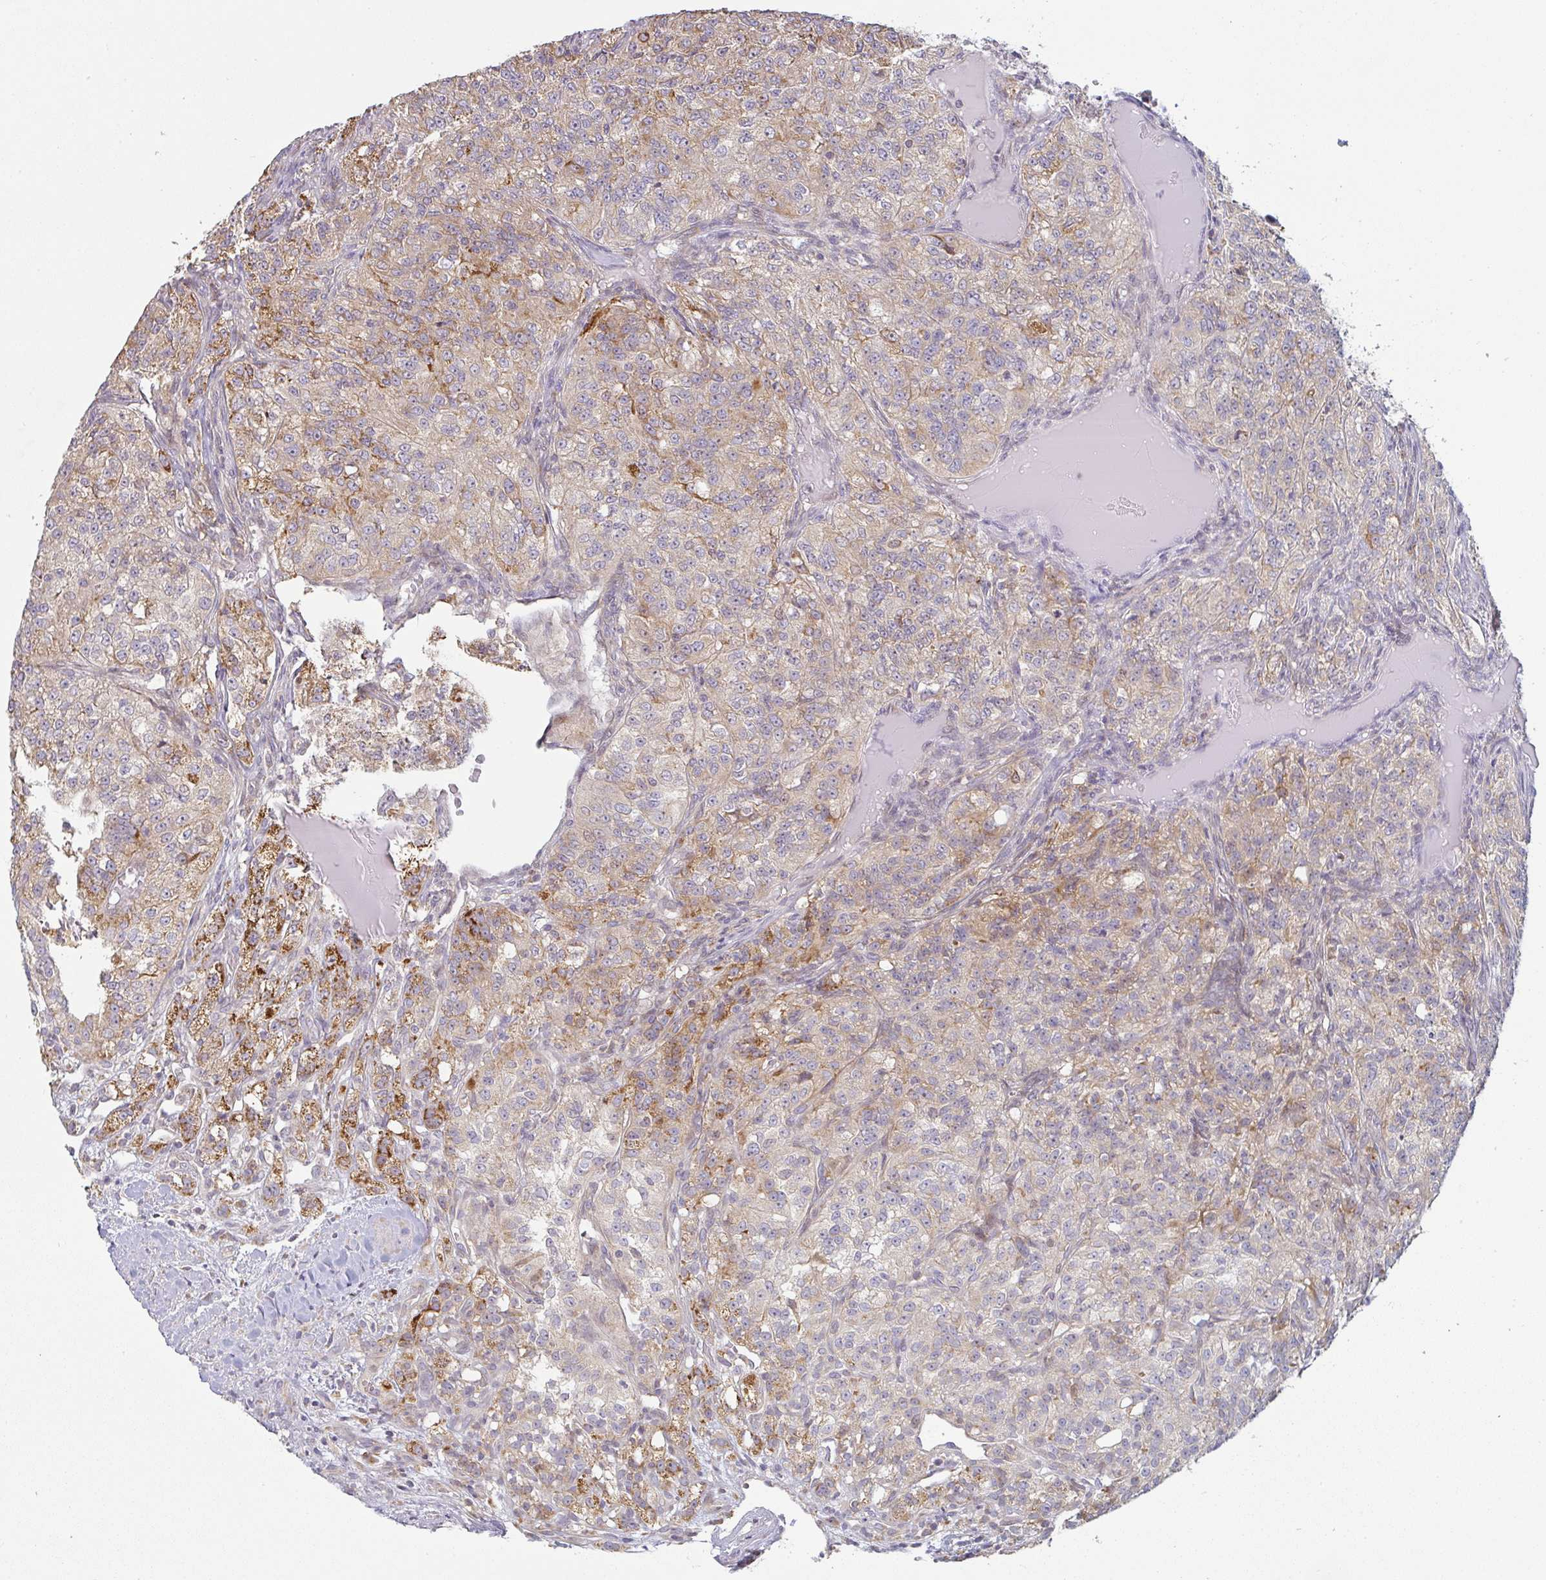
{"staining": {"intensity": "moderate", "quantity": "25%-75%", "location": "cytoplasmic/membranous"}, "tissue": "renal cancer", "cell_type": "Tumor cells", "image_type": "cancer", "snomed": [{"axis": "morphology", "description": "Adenocarcinoma, NOS"}, {"axis": "topography", "description": "Kidney"}], "caption": "IHC micrograph of human adenocarcinoma (renal) stained for a protein (brown), which shows medium levels of moderate cytoplasmic/membranous expression in about 25%-75% of tumor cells.", "gene": "MOB1A", "patient": {"sex": "female", "age": 63}}